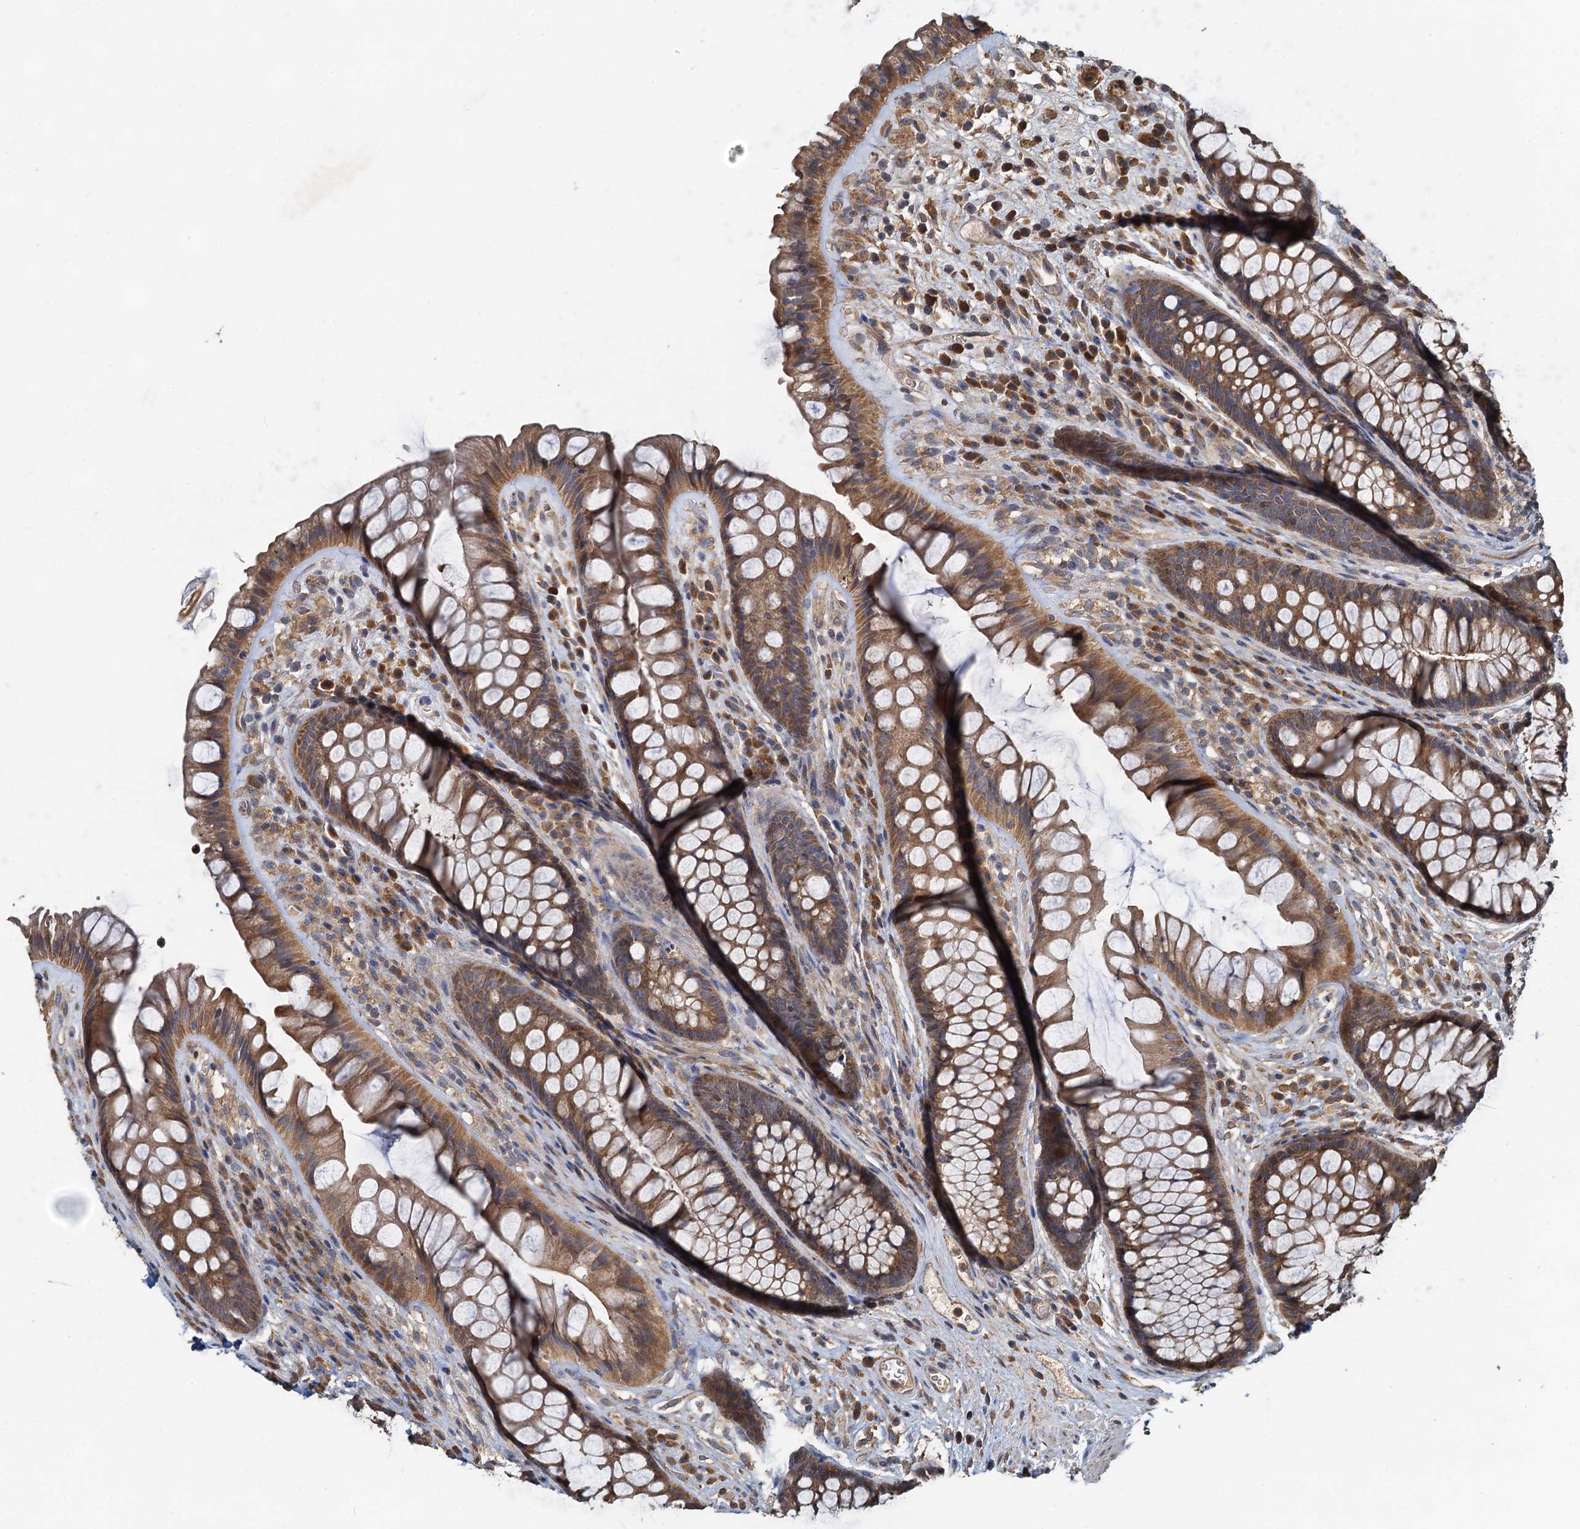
{"staining": {"intensity": "moderate", "quantity": ">75%", "location": "cytoplasmic/membranous"}, "tissue": "rectum", "cell_type": "Glandular cells", "image_type": "normal", "snomed": [{"axis": "morphology", "description": "Normal tissue, NOS"}, {"axis": "topography", "description": "Rectum"}], "caption": "IHC image of normal rectum: human rectum stained using IHC reveals medium levels of moderate protein expression localized specifically in the cytoplasmic/membranous of glandular cells, appearing as a cytoplasmic/membranous brown color.", "gene": "HYI", "patient": {"sex": "male", "age": 74}}